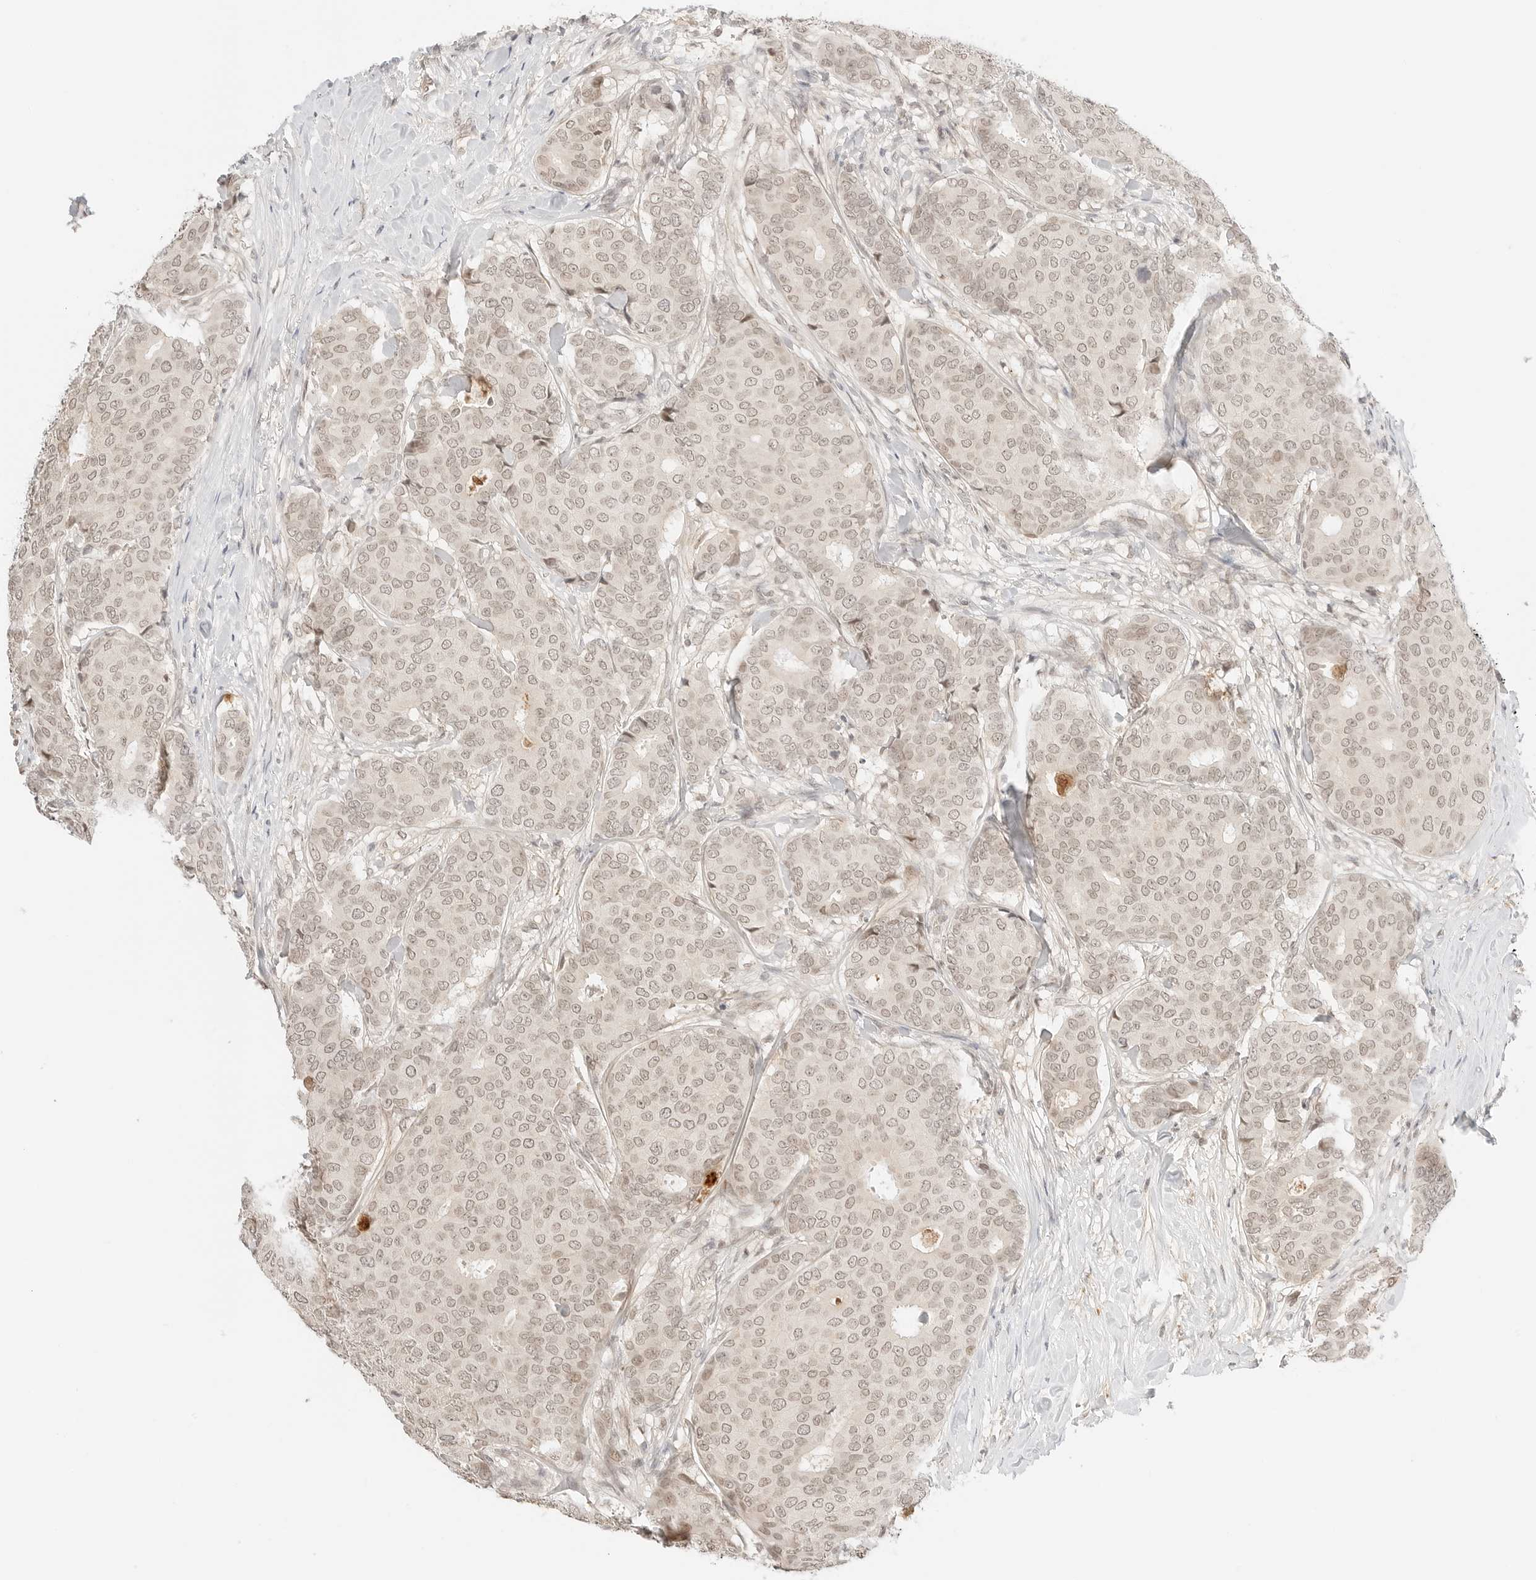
{"staining": {"intensity": "weak", "quantity": ">75%", "location": "nuclear"}, "tissue": "breast cancer", "cell_type": "Tumor cells", "image_type": "cancer", "snomed": [{"axis": "morphology", "description": "Duct carcinoma"}, {"axis": "topography", "description": "Breast"}], "caption": "The image exhibits staining of infiltrating ductal carcinoma (breast), revealing weak nuclear protein staining (brown color) within tumor cells.", "gene": "RPS6KL1", "patient": {"sex": "female", "age": 75}}